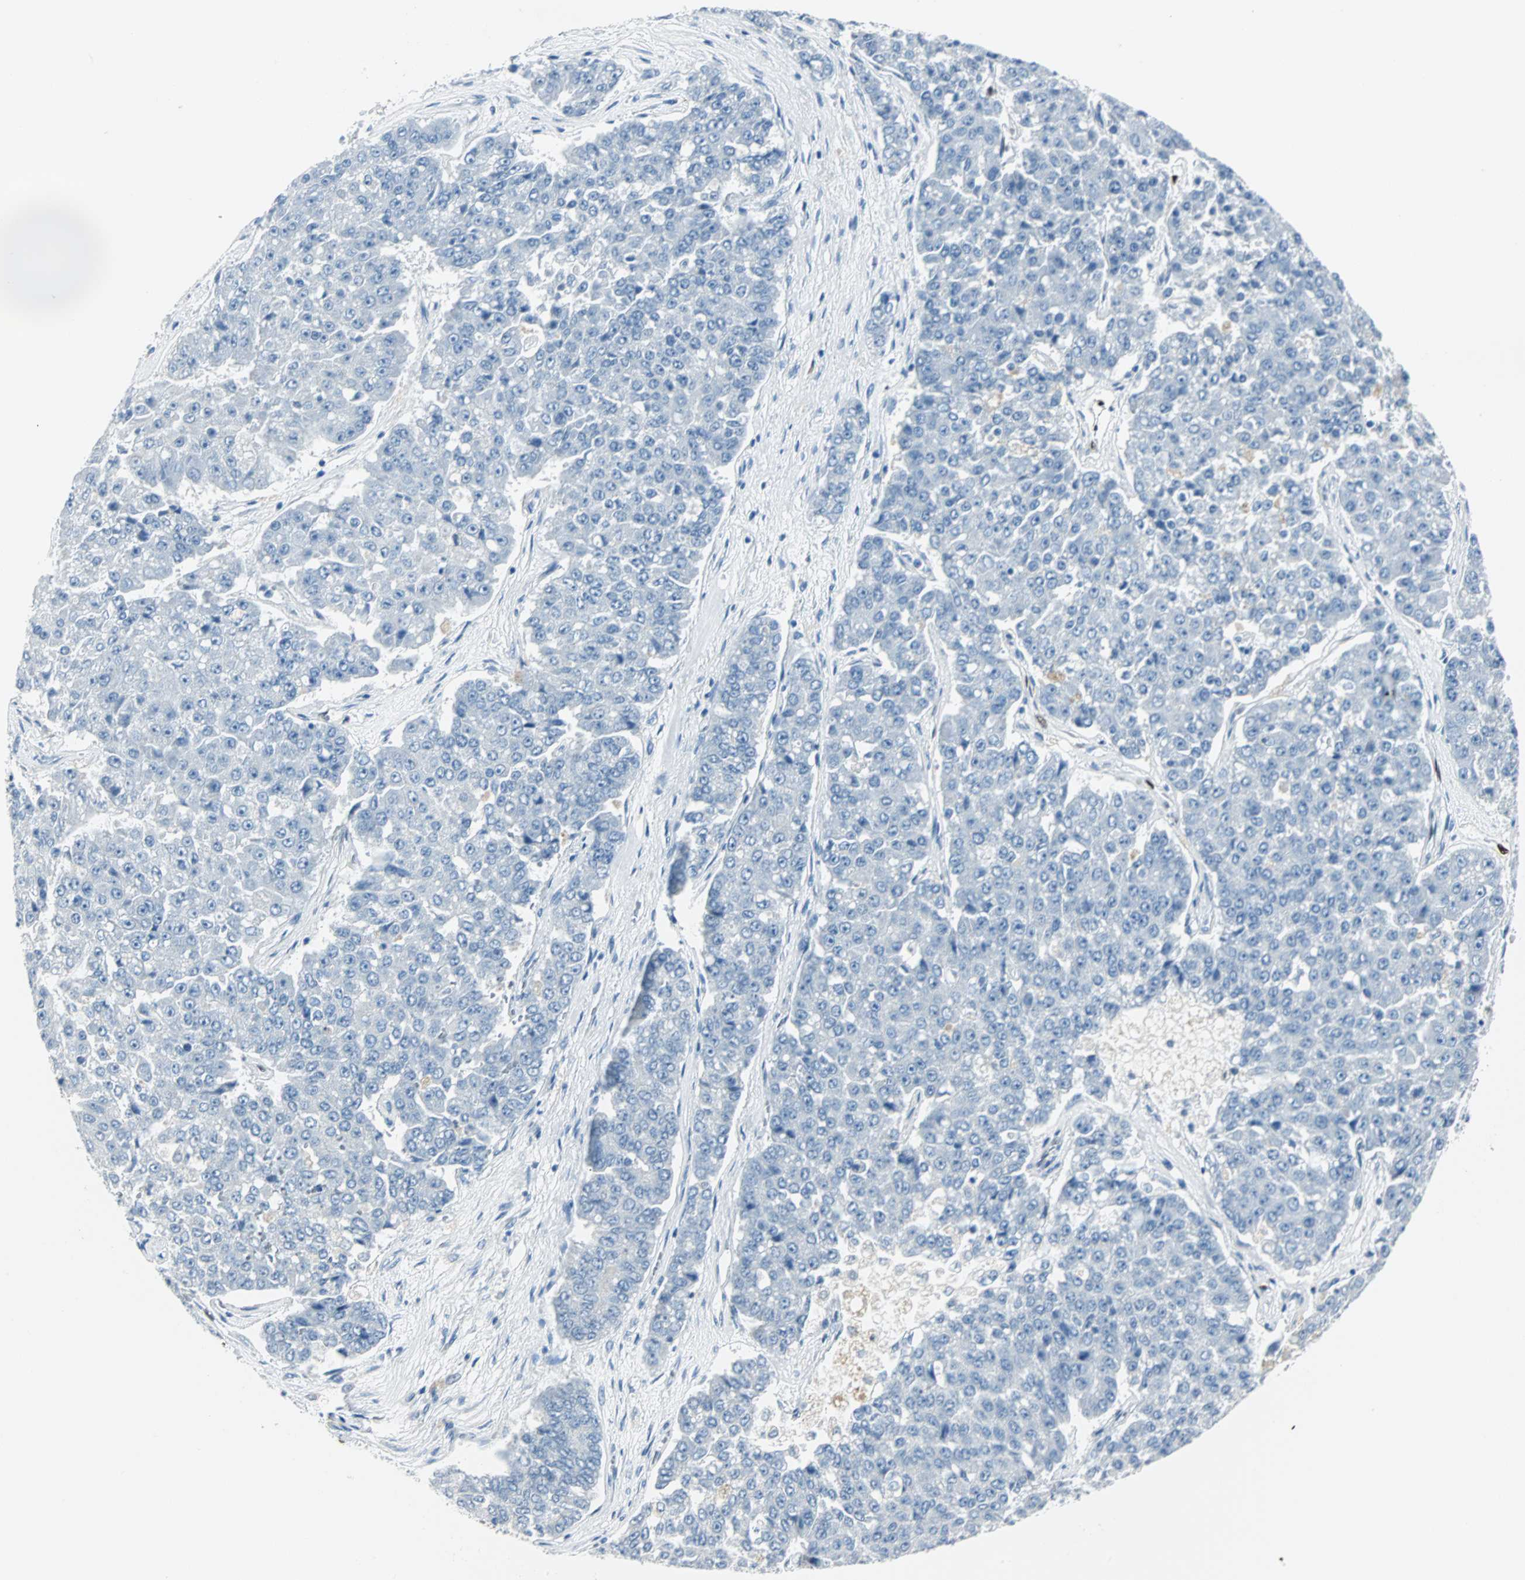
{"staining": {"intensity": "negative", "quantity": "none", "location": "none"}, "tissue": "pancreatic cancer", "cell_type": "Tumor cells", "image_type": "cancer", "snomed": [{"axis": "morphology", "description": "Adenocarcinoma, NOS"}, {"axis": "topography", "description": "Pancreas"}], "caption": "Immunohistochemistry (IHC) photomicrograph of neoplastic tissue: pancreatic cancer (adenocarcinoma) stained with DAB reveals no significant protein expression in tumor cells. (DAB IHC, high magnification).", "gene": "IL33", "patient": {"sex": "male", "age": 50}}